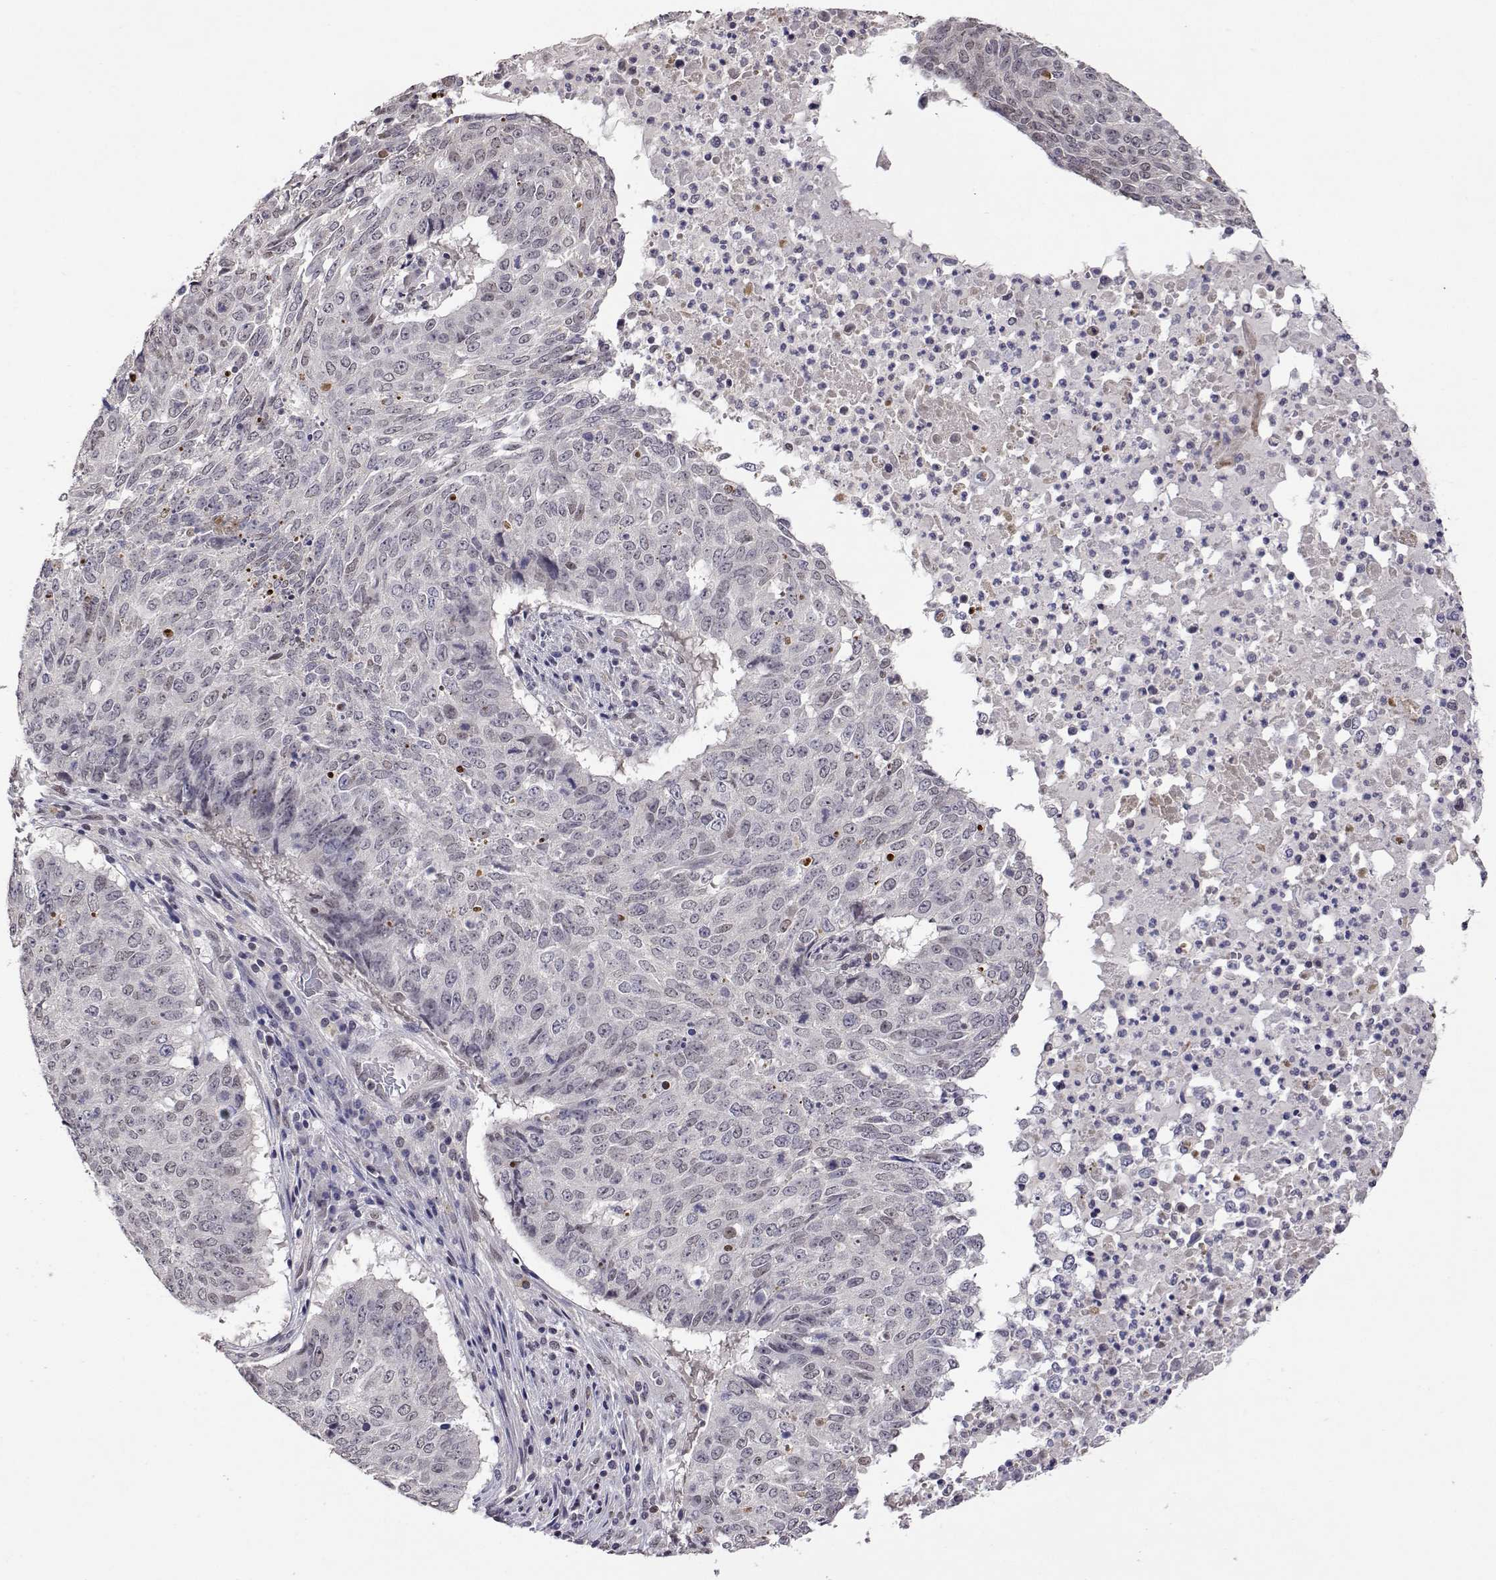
{"staining": {"intensity": "negative", "quantity": "none", "location": "none"}, "tissue": "lung cancer", "cell_type": "Tumor cells", "image_type": "cancer", "snomed": [{"axis": "morphology", "description": "Normal tissue, NOS"}, {"axis": "morphology", "description": "Squamous cell carcinoma, NOS"}, {"axis": "topography", "description": "Bronchus"}, {"axis": "topography", "description": "Lung"}], "caption": "This histopathology image is of squamous cell carcinoma (lung) stained with immunohistochemistry (IHC) to label a protein in brown with the nuclei are counter-stained blue. There is no positivity in tumor cells.", "gene": "HNRNPA0", "patient": {"sex": "male", "age": 64}}